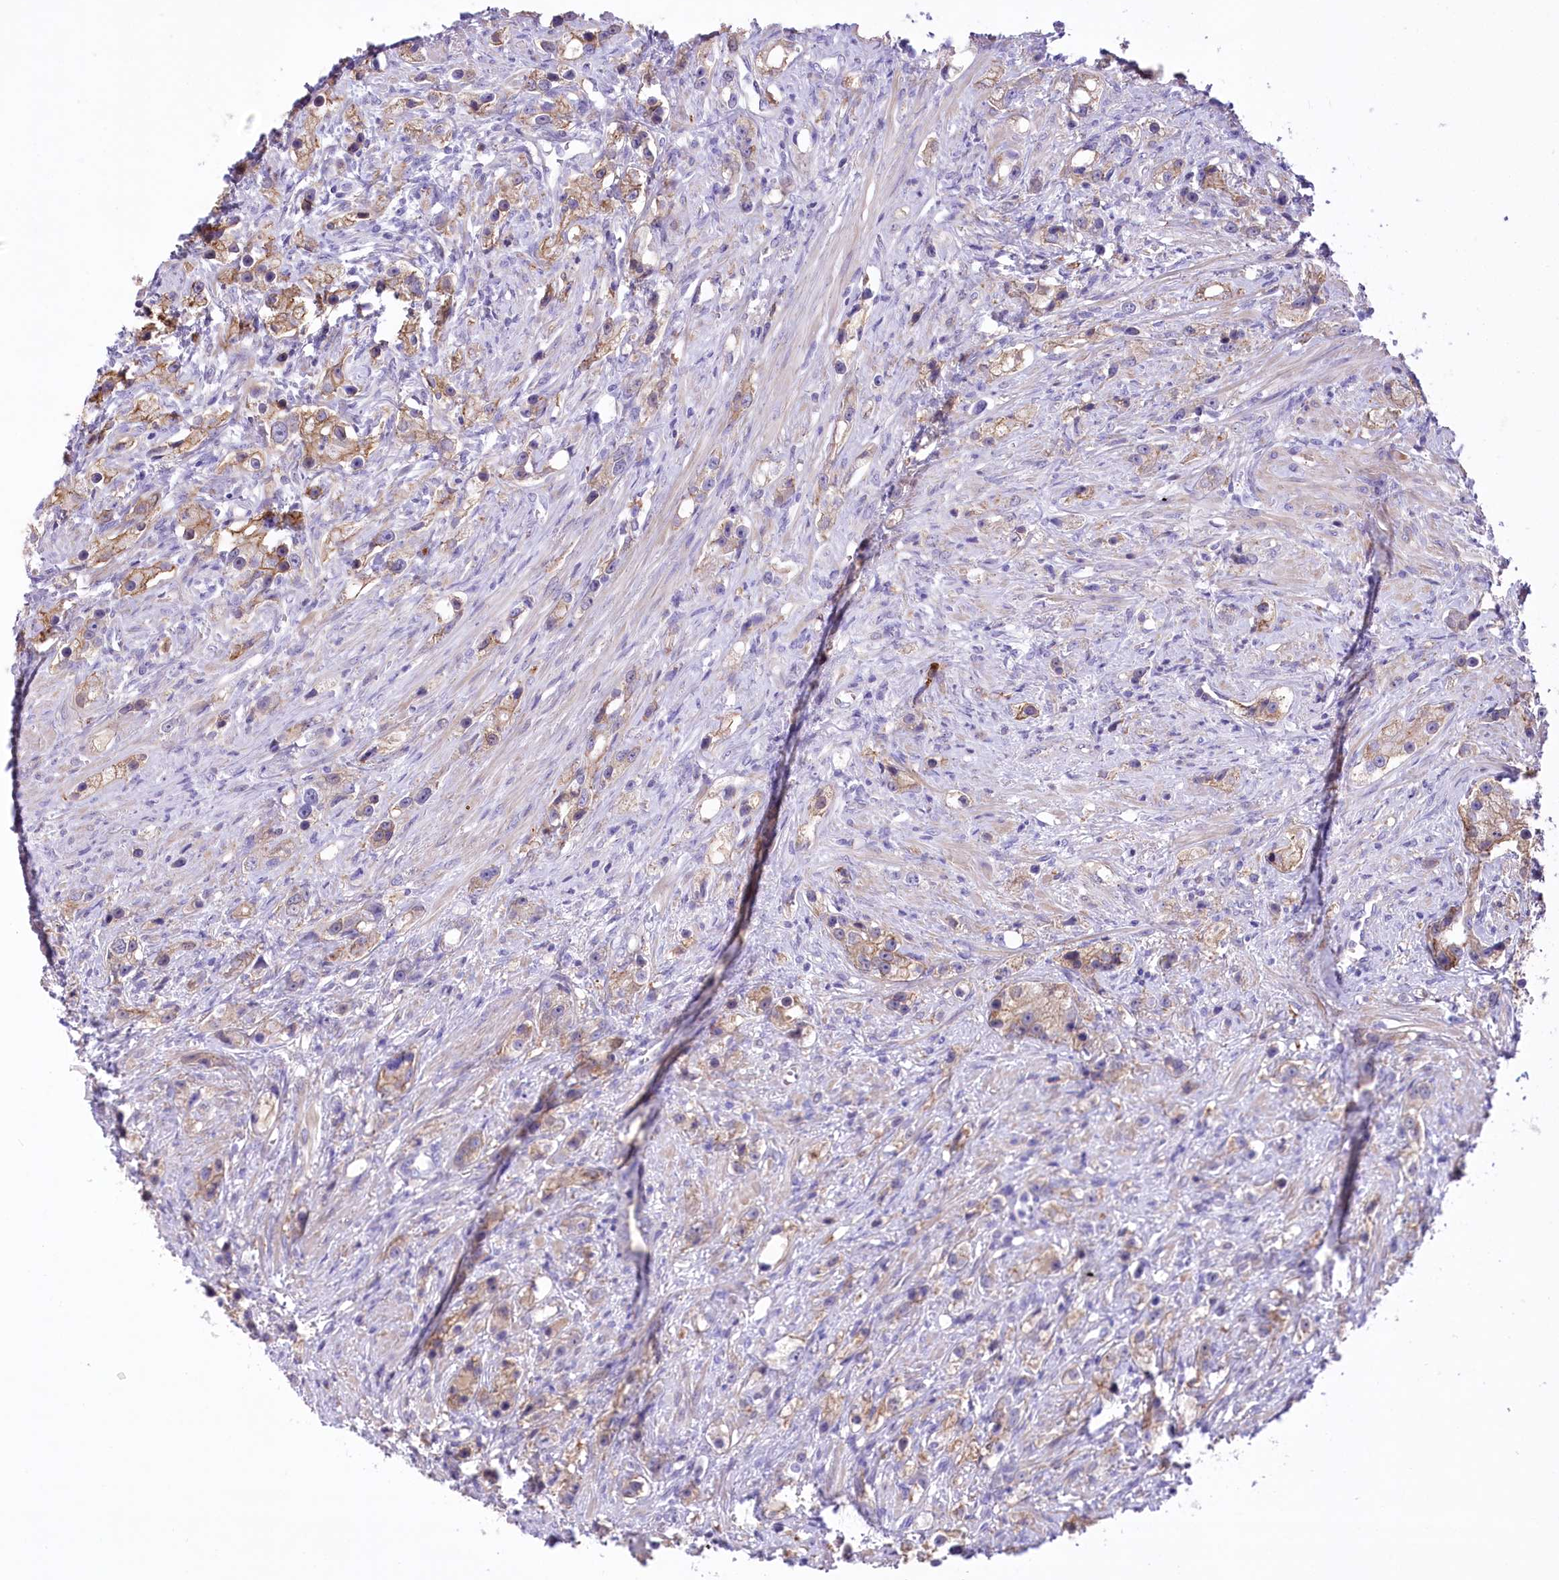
{"staining": {"intensity": "weak", "quantity": "25%-75%", "location": "cytoplasmic/membranous"}, "tissue": "prostate cancer", "cell_type": "Tumor cells", "image_type": "cancer", "snomed": [{"axis": "morphology", "description": "Adenocarcinoma, High grade"}, {"axis": "topography", "description": "Prostate"}], "caption": "A histopathology image showing weak cytoplasmic/membranous expression in approximately 25%-75% of tumor cells in prostate cancer (adenocarcinoma (high-grade)), as visualized by brown immunohistochemical staining.", "gene": "CEP164", "patient": {"sex": "male", "age": 63}}